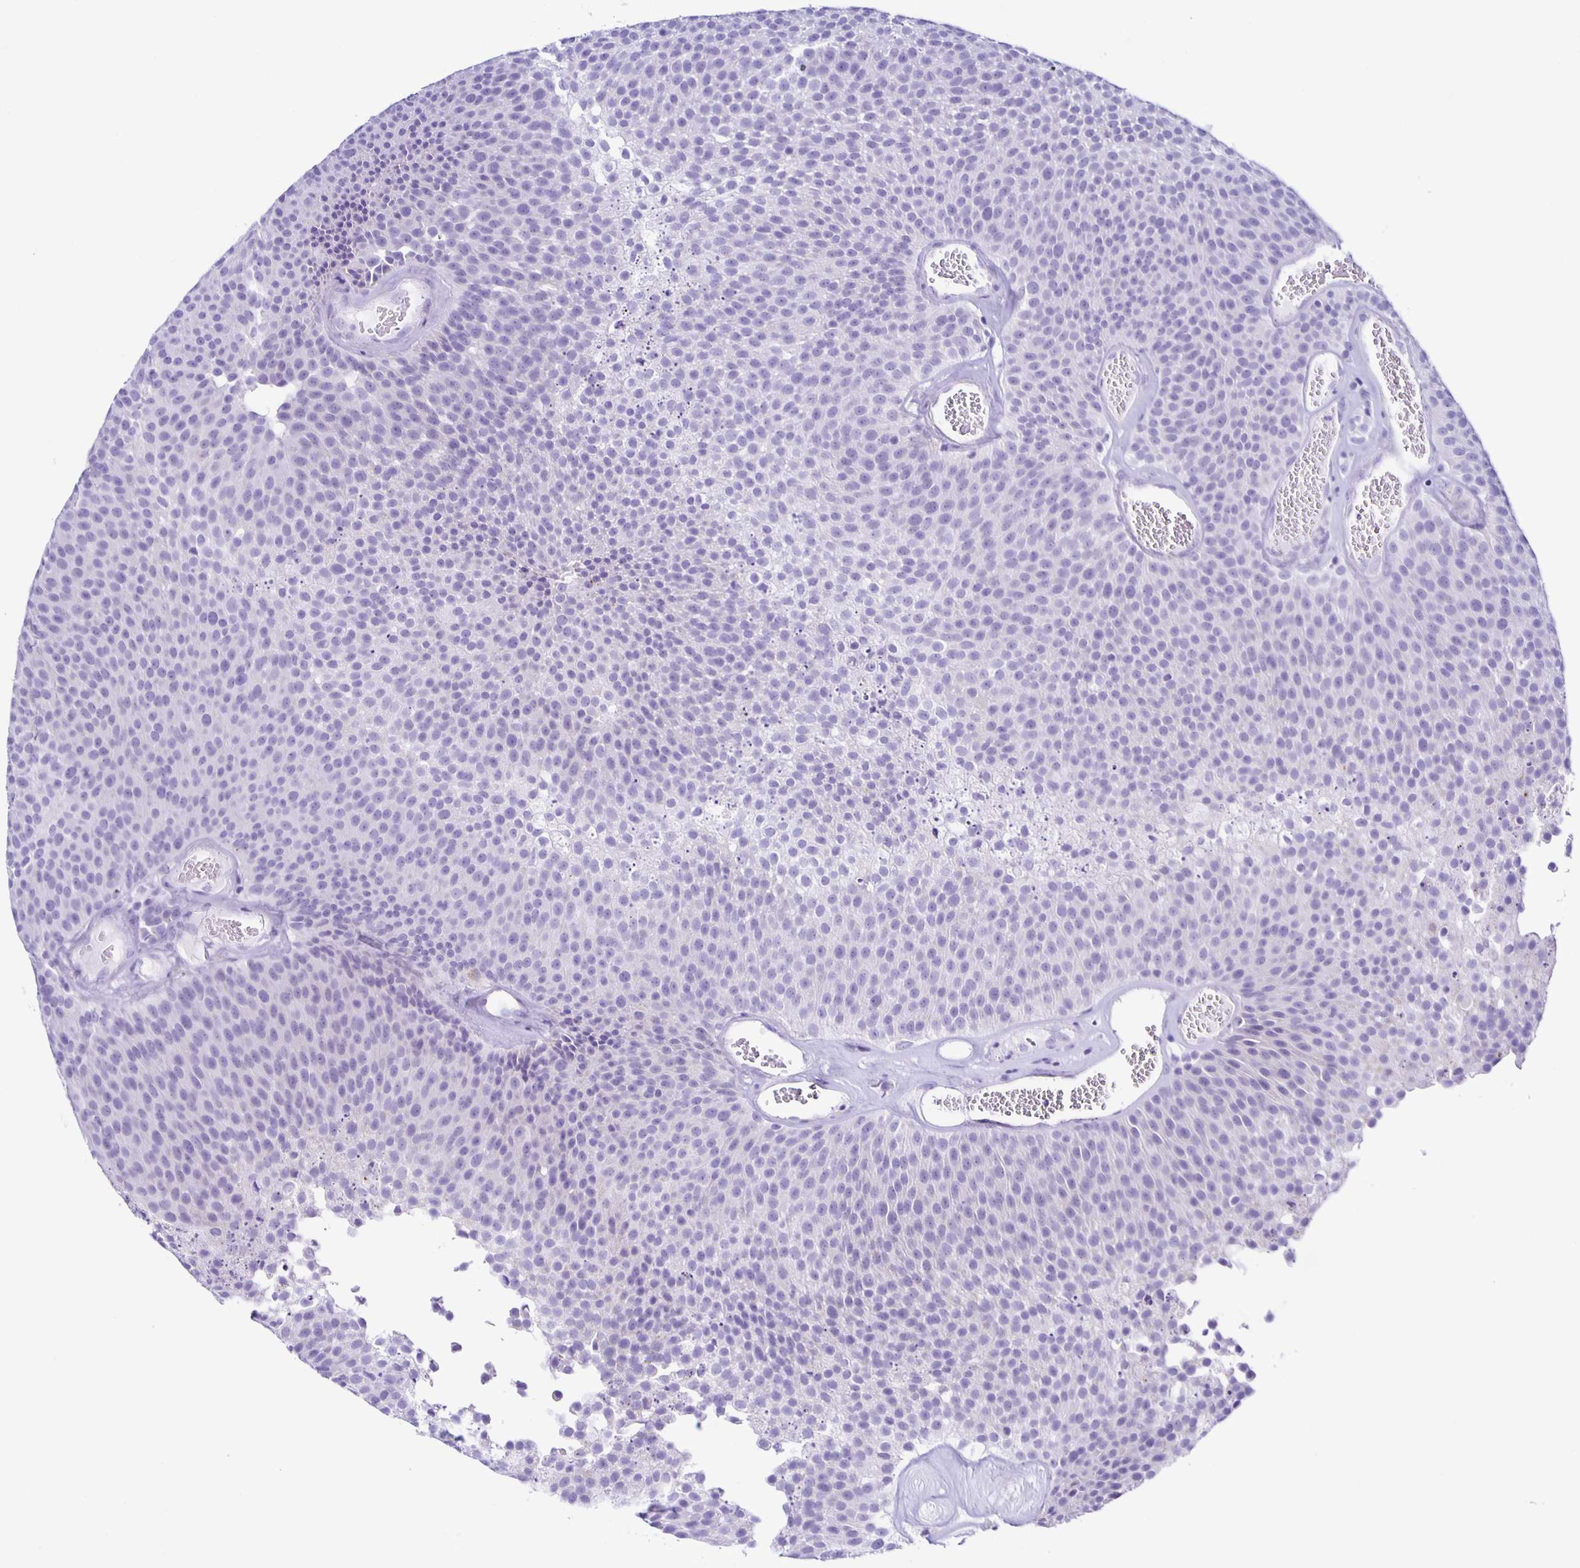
{"staining": {"intensity": "negative", "quantity": "none", "location": "none"}, "tissue": "urothelial cancer", "cell_type": "Tumor cells", "image_type": "cancer", "snomed": [{"axis": "morphology", "description": "Urothelial carcinoma, Low grade"}, {"axis": "topography", "description": "Urinary bladder"}], "caption": "Tumor cells are negative for protein expression in human urothelial cancer. (DAB (3,3'-diaminobenzidine) IHC with hematoxylin counter stain).", "gene": "AQP6", "patient": {"sex": "female", "age": 79}}